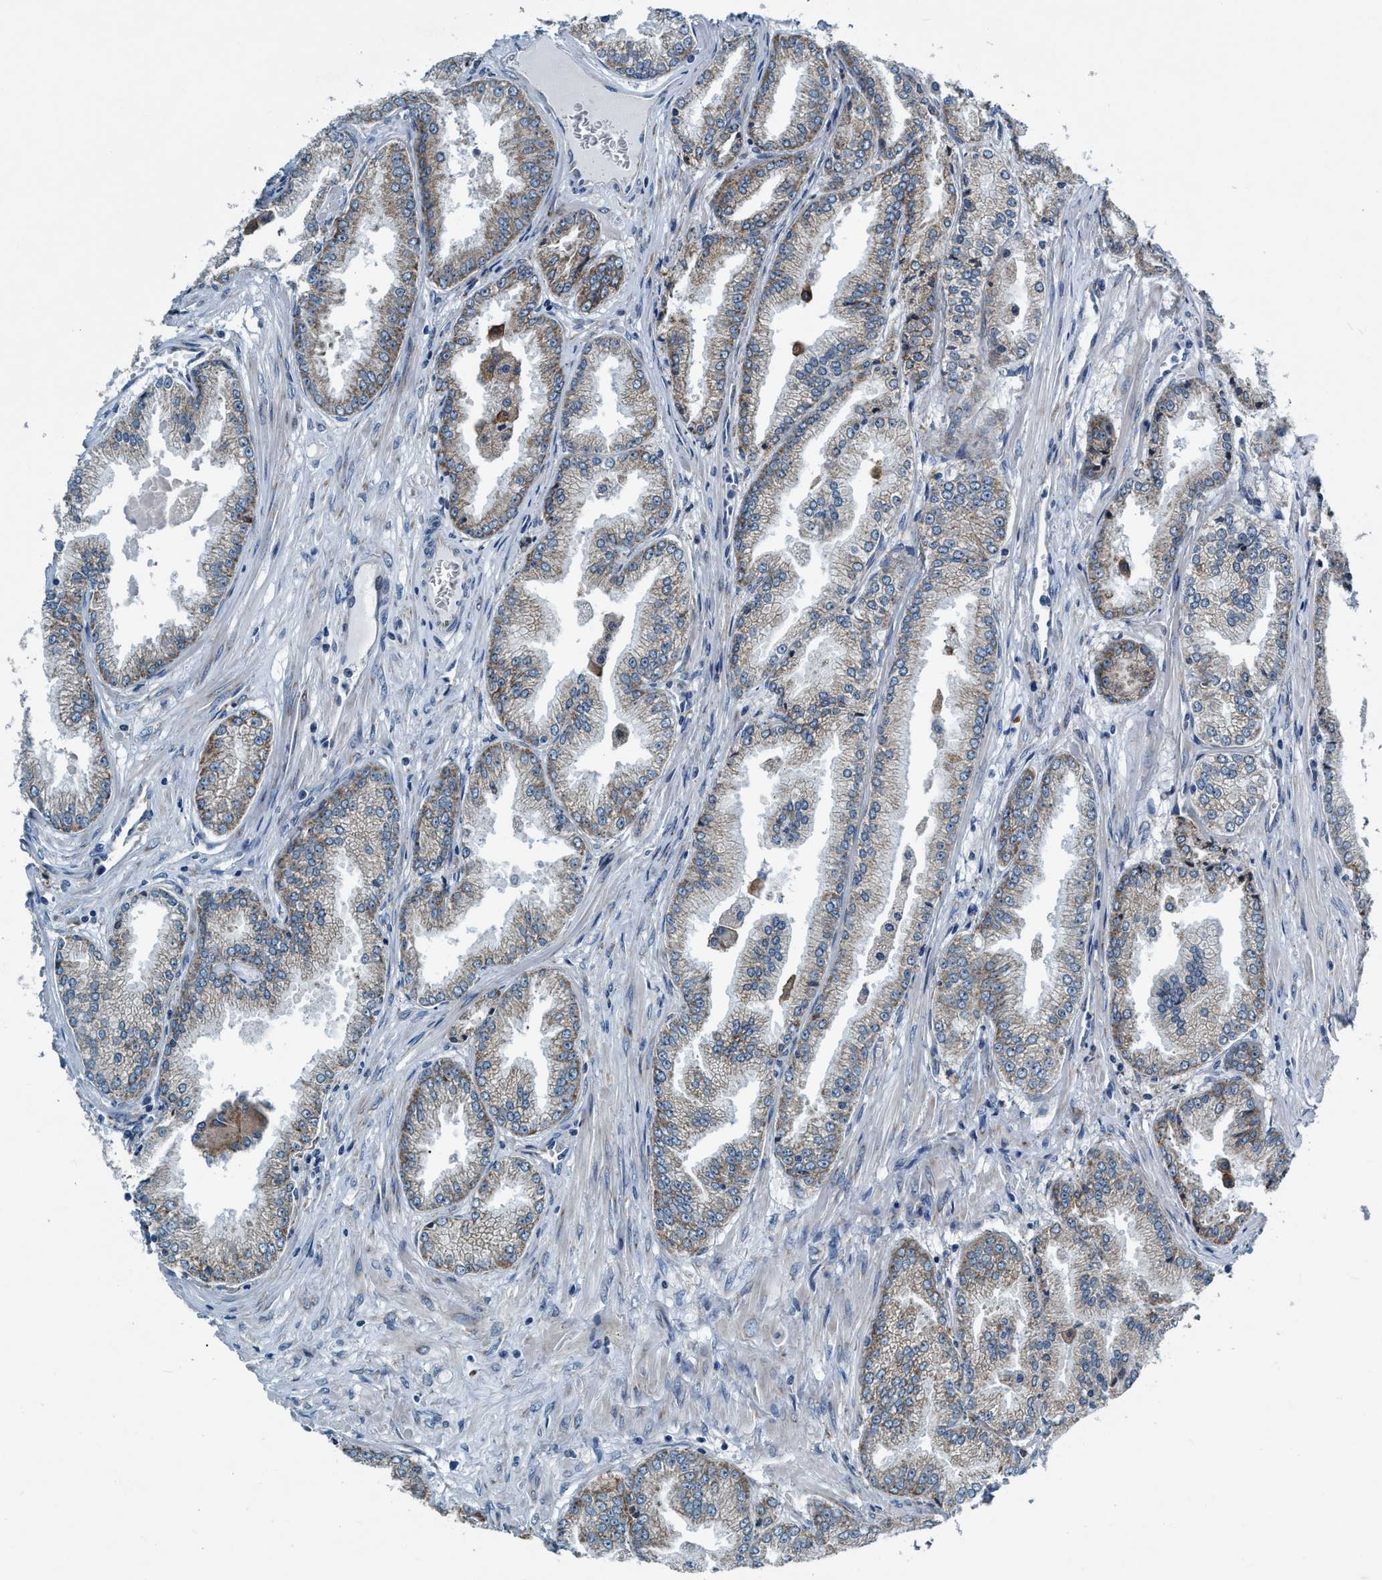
{"staining": {"intensity": "weak", "quantity": "<25%", "location": "cytoplasmic/membranous"}, "tissue": "prostate cancer", "cell_type": "Tumor cells", "image_type": "cancer", "snomed": [{"axis": "morphology", "description": "Adenocarcinoma, High grade"}, {"axis": "topography", "description": "Prostate"}], "caption": "There is no significant staining in tumor cells of high-grade adenocarcinoma (prostate). (DAB (3,3'-diaminobenzidine) immunohistochemistry visualized using brightfield microscopy, high magnification).", "gene": "ARMC9", "patient": {"sex": "male", "age": 61}}